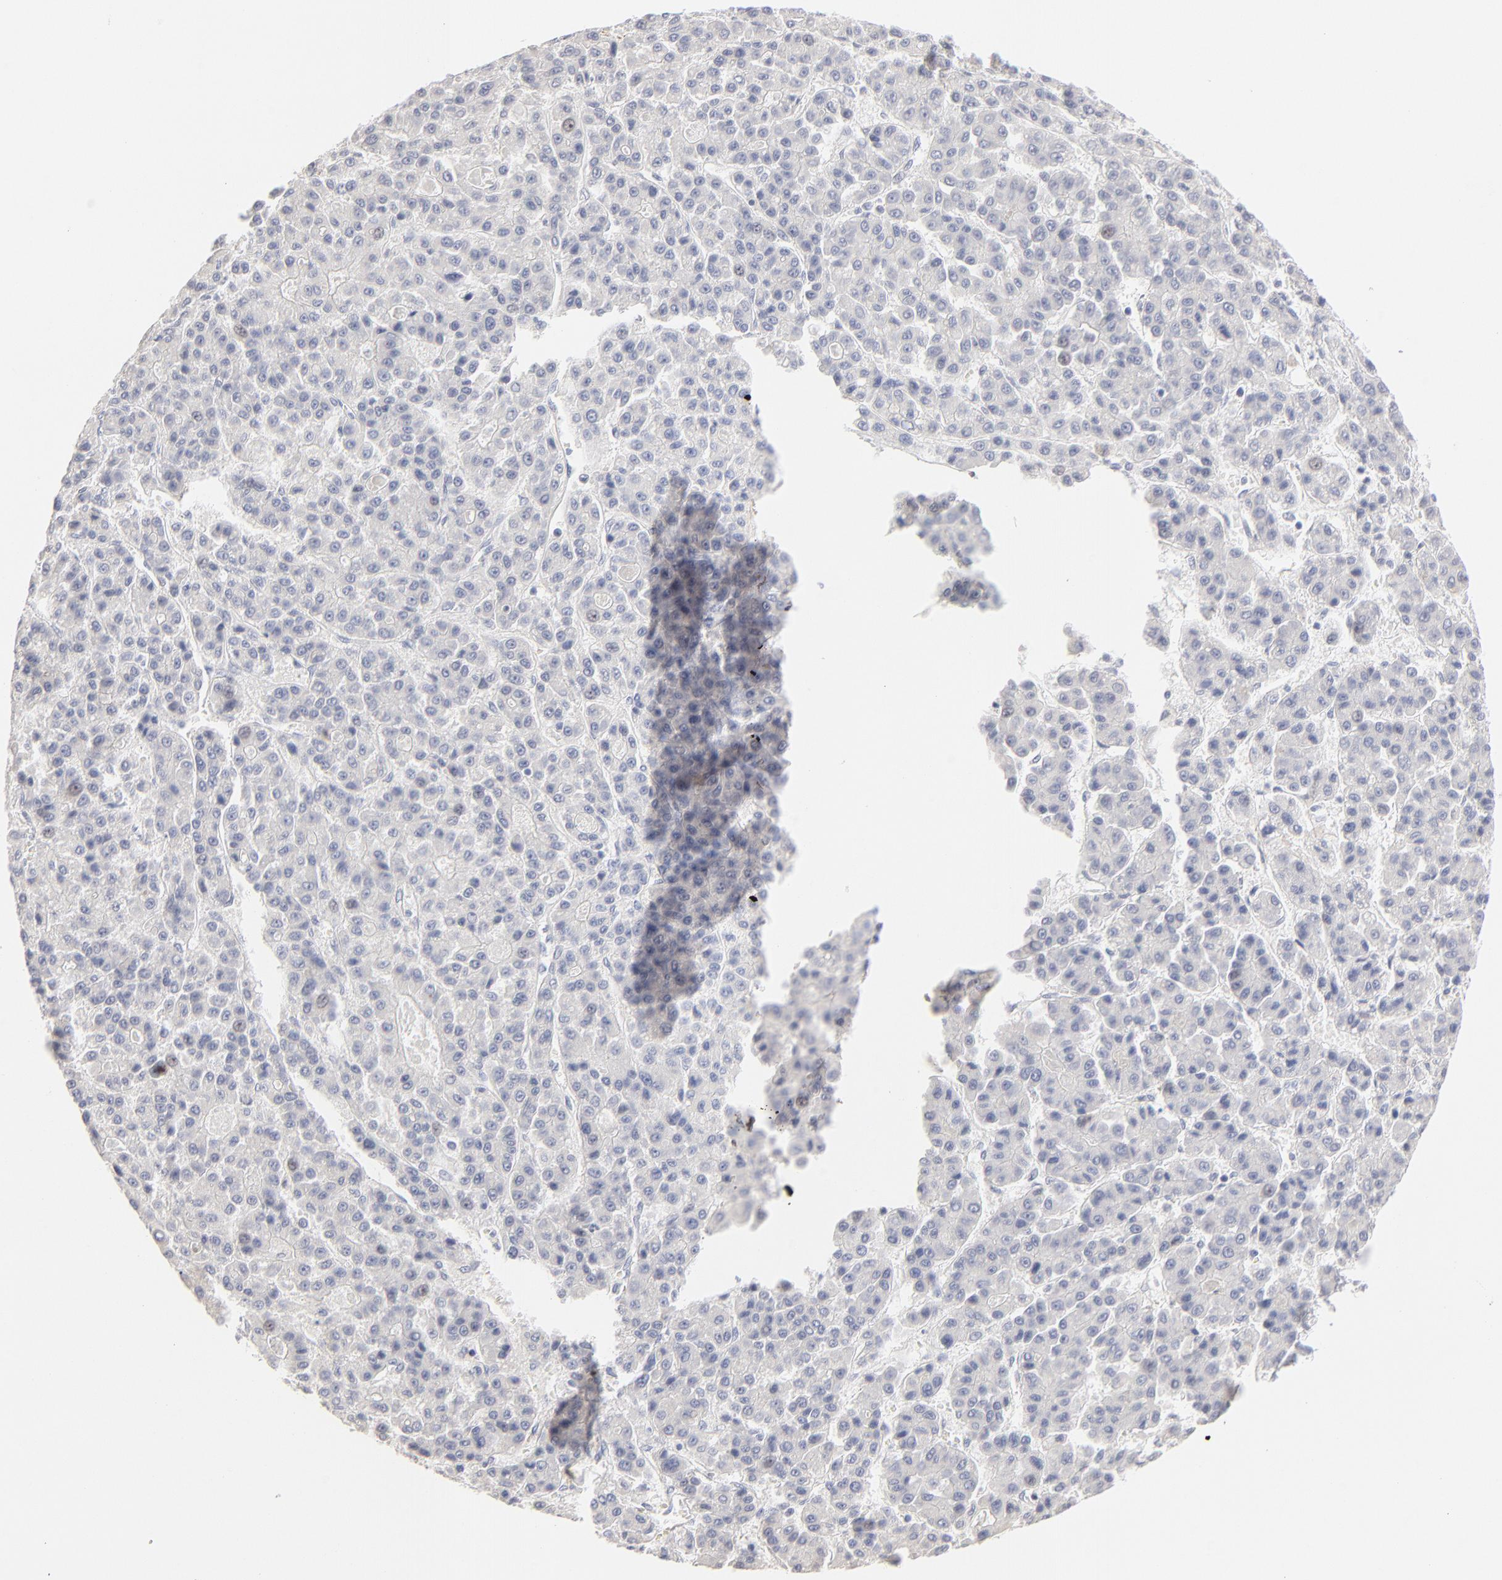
{"staining": {"intensity": "negative", "quantity": "none", "location": "none"}, "tissue": "liver cancer", "cell_type": "Tumor cells", "image_type": "cancer", "snomed": [{"axis": "morphology", "description": "Carcinoma, Hepatocellular, NOS"}, {"axis": "topography", "description": "Liver"}], "caption": "The image exhibits no staining of tumor cells in hepatocellular carcinoma (liver).", "gene": "RBM3", "patient": {"sex": "male", "age": 70}}